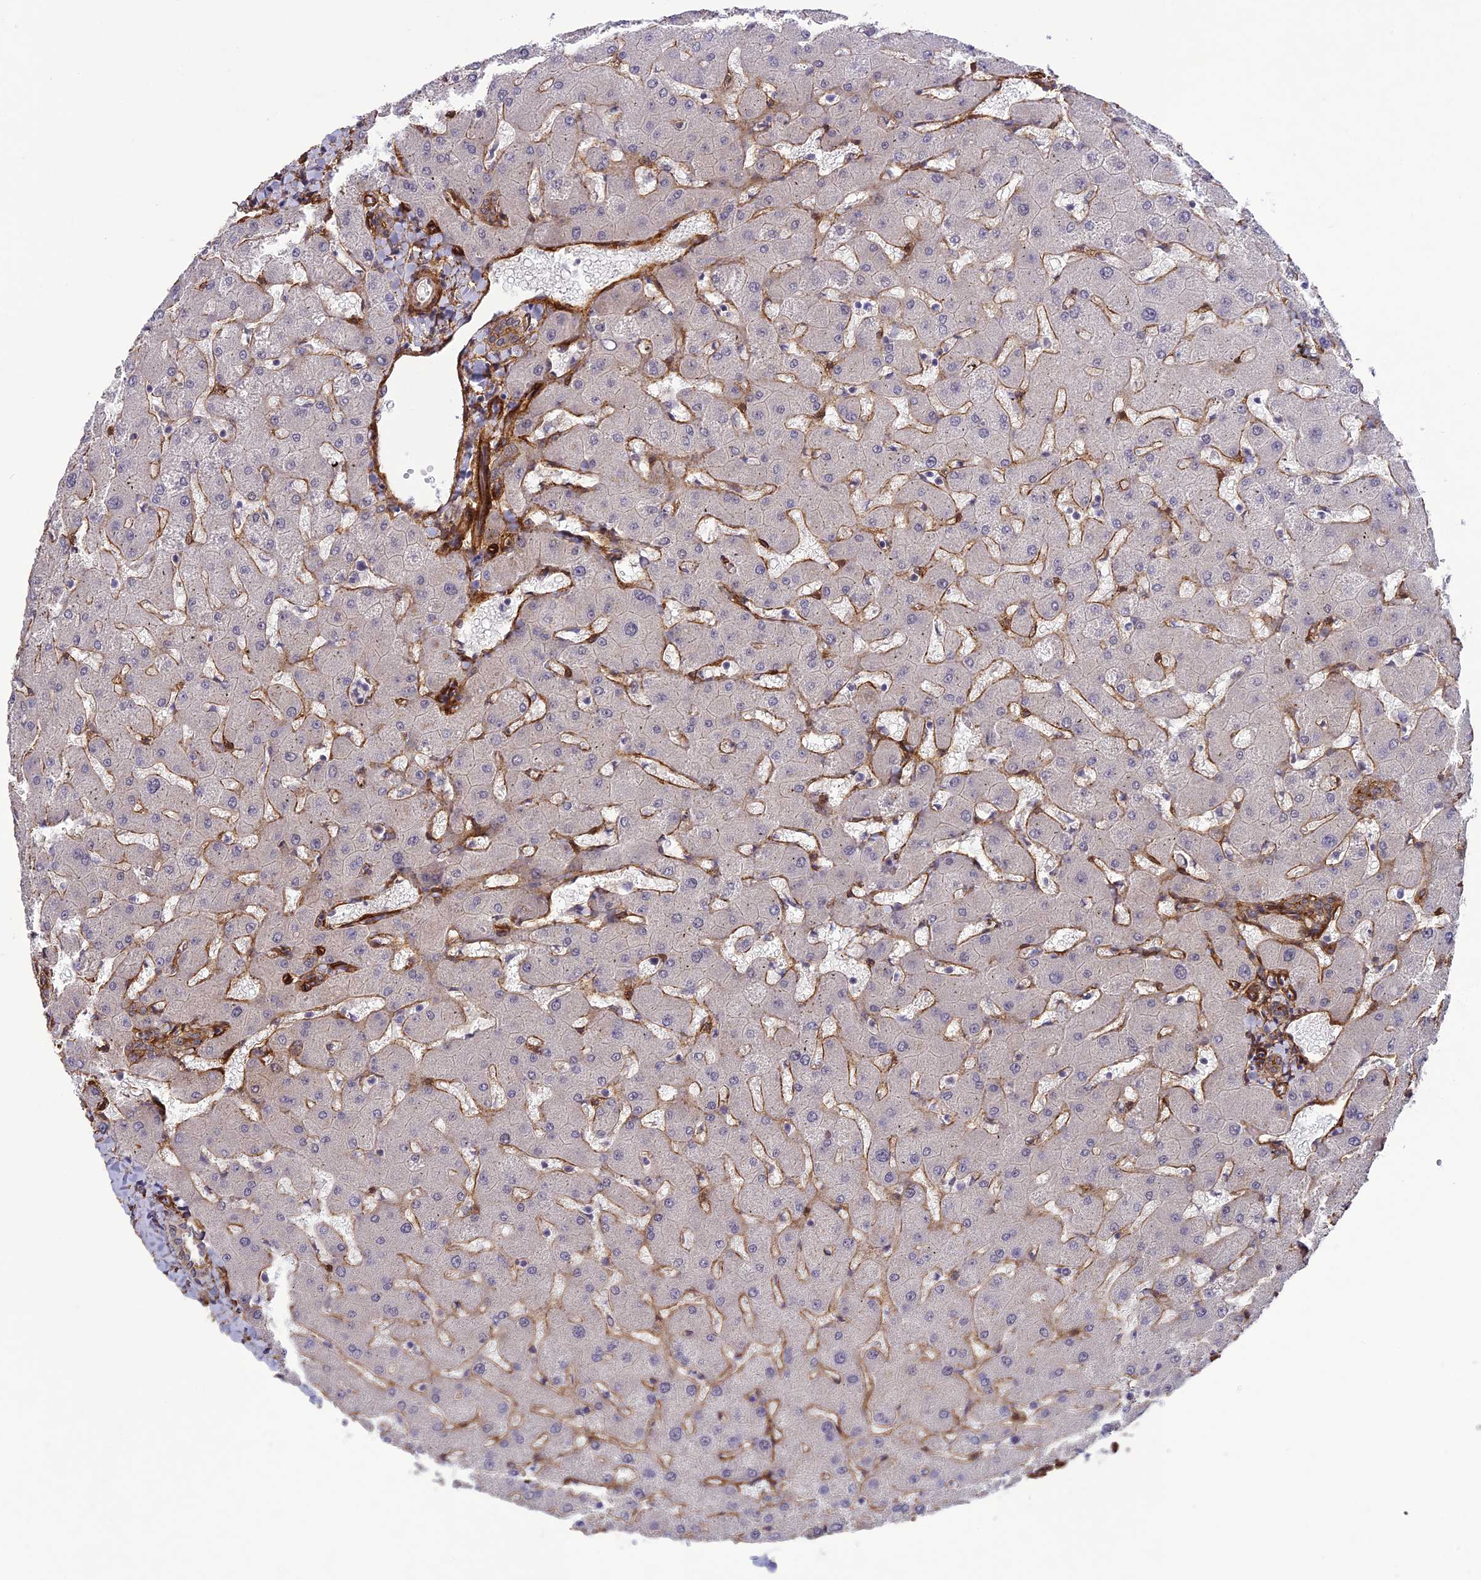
{"staining": {"intensity": "negative", "quantity": "none", "location": "none"}, "tissue": "liver", "cell_type": "Cholangiocytes", "image_type": "normal", "snomed": [{"axis": "morphology", "description": "Normal tissue, NOS"}, {"axis": "topography", "description": "Liver"}], "caption": "Micrograph shows no significant protein positivity in cholangiocytes of unremarkable liver.", "gene": "TNS1", "patient": {"sex": "female", "age": 63}}